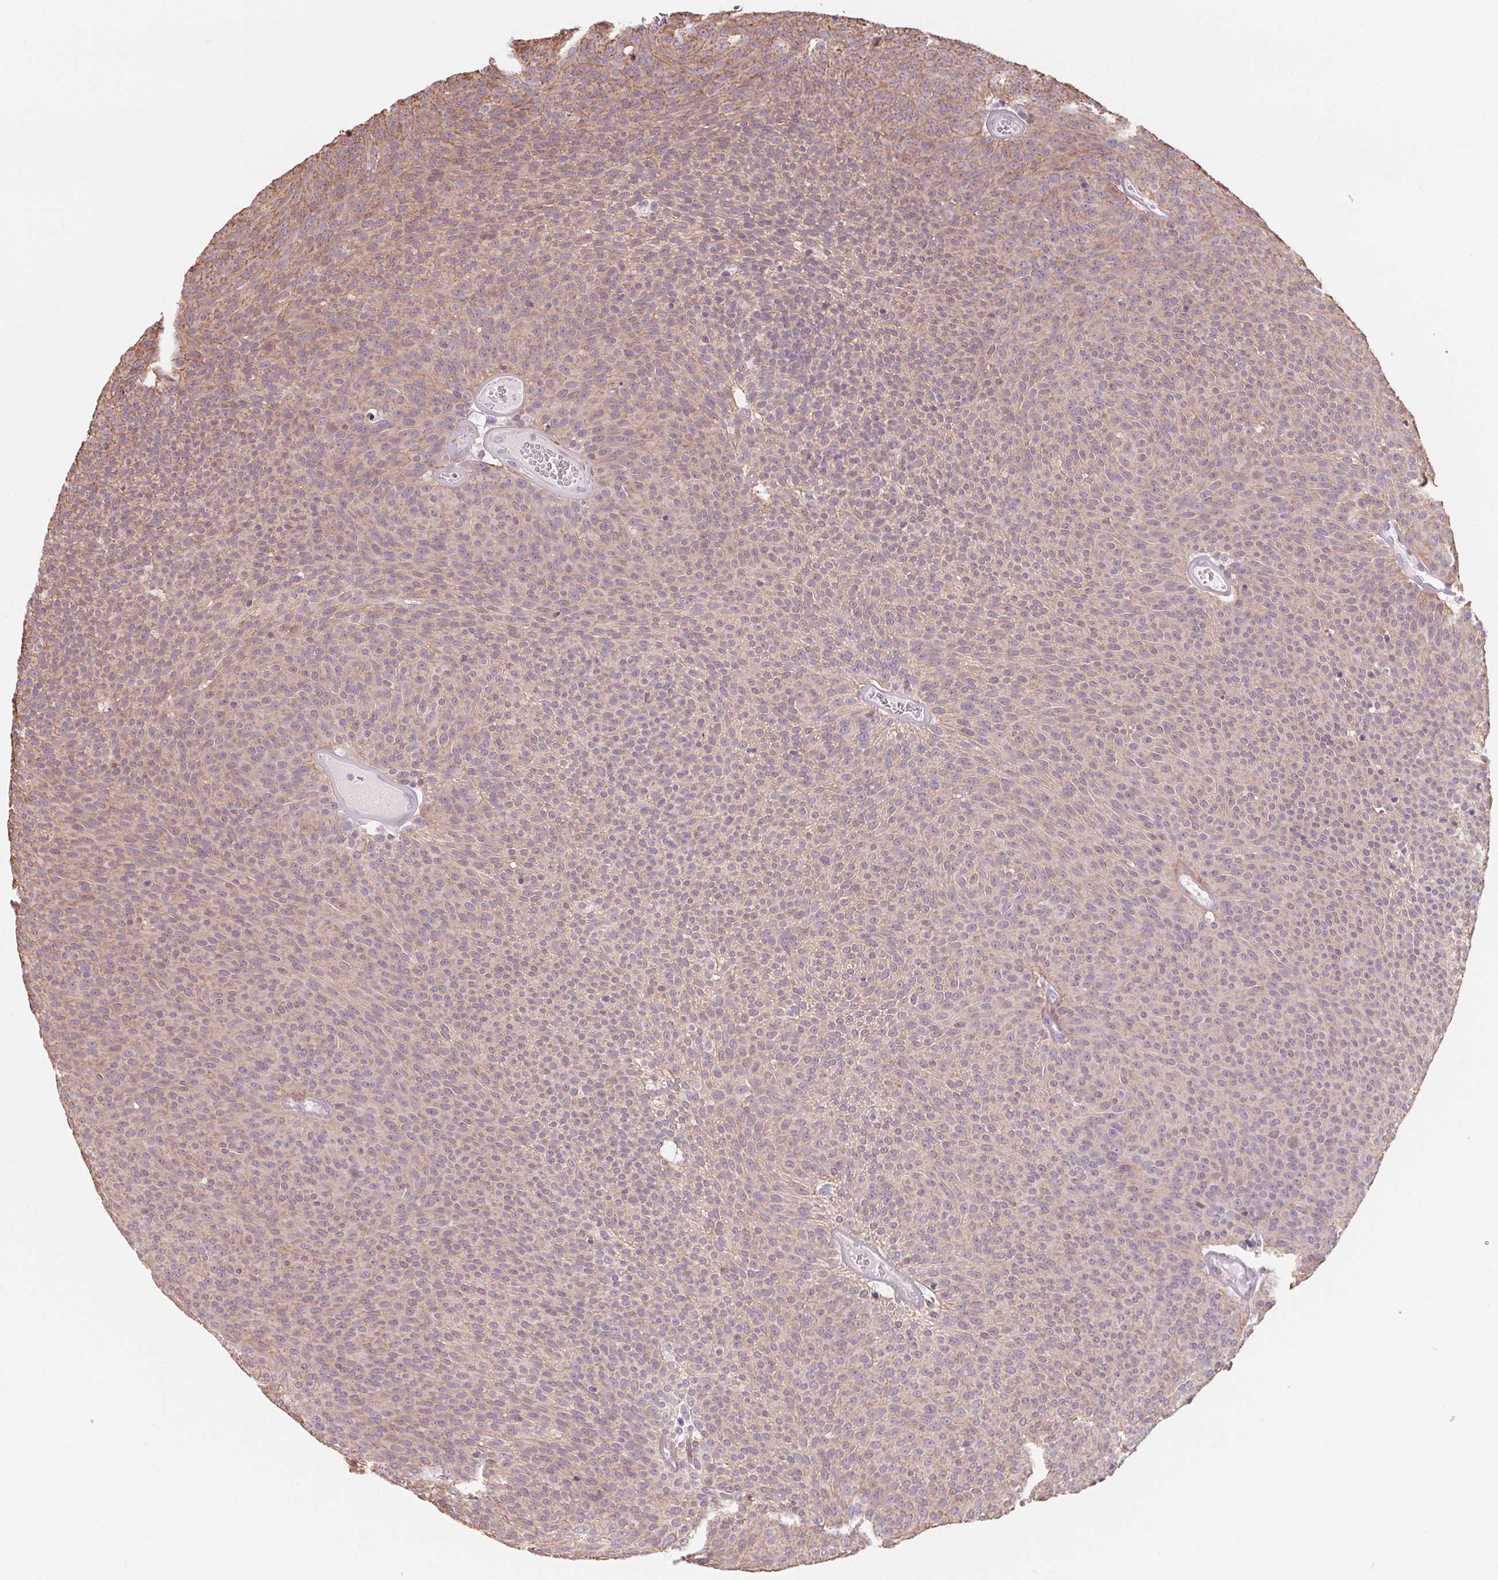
{"staining": {"intensity": "weak", "quantity": ">75%", "location": "cytoplasmic/membranous"}, "tissue": "urothelial cancer", "cell_type": "Tumor cells", "image_type": "cancer", "snomed": [{"axis": "morphology", "description": "Urothelial carcinoma, Low grade"}, {"axis": "topography", "description": "Urinary bladder"}], "caption": "The immunohistochemical stain labels weak cytoplasmic/membranous positivity in tumor cells of urothelial cancer tissue.", "gene": "VTCN1", "patient": {"sex": "male", "age": 77}}